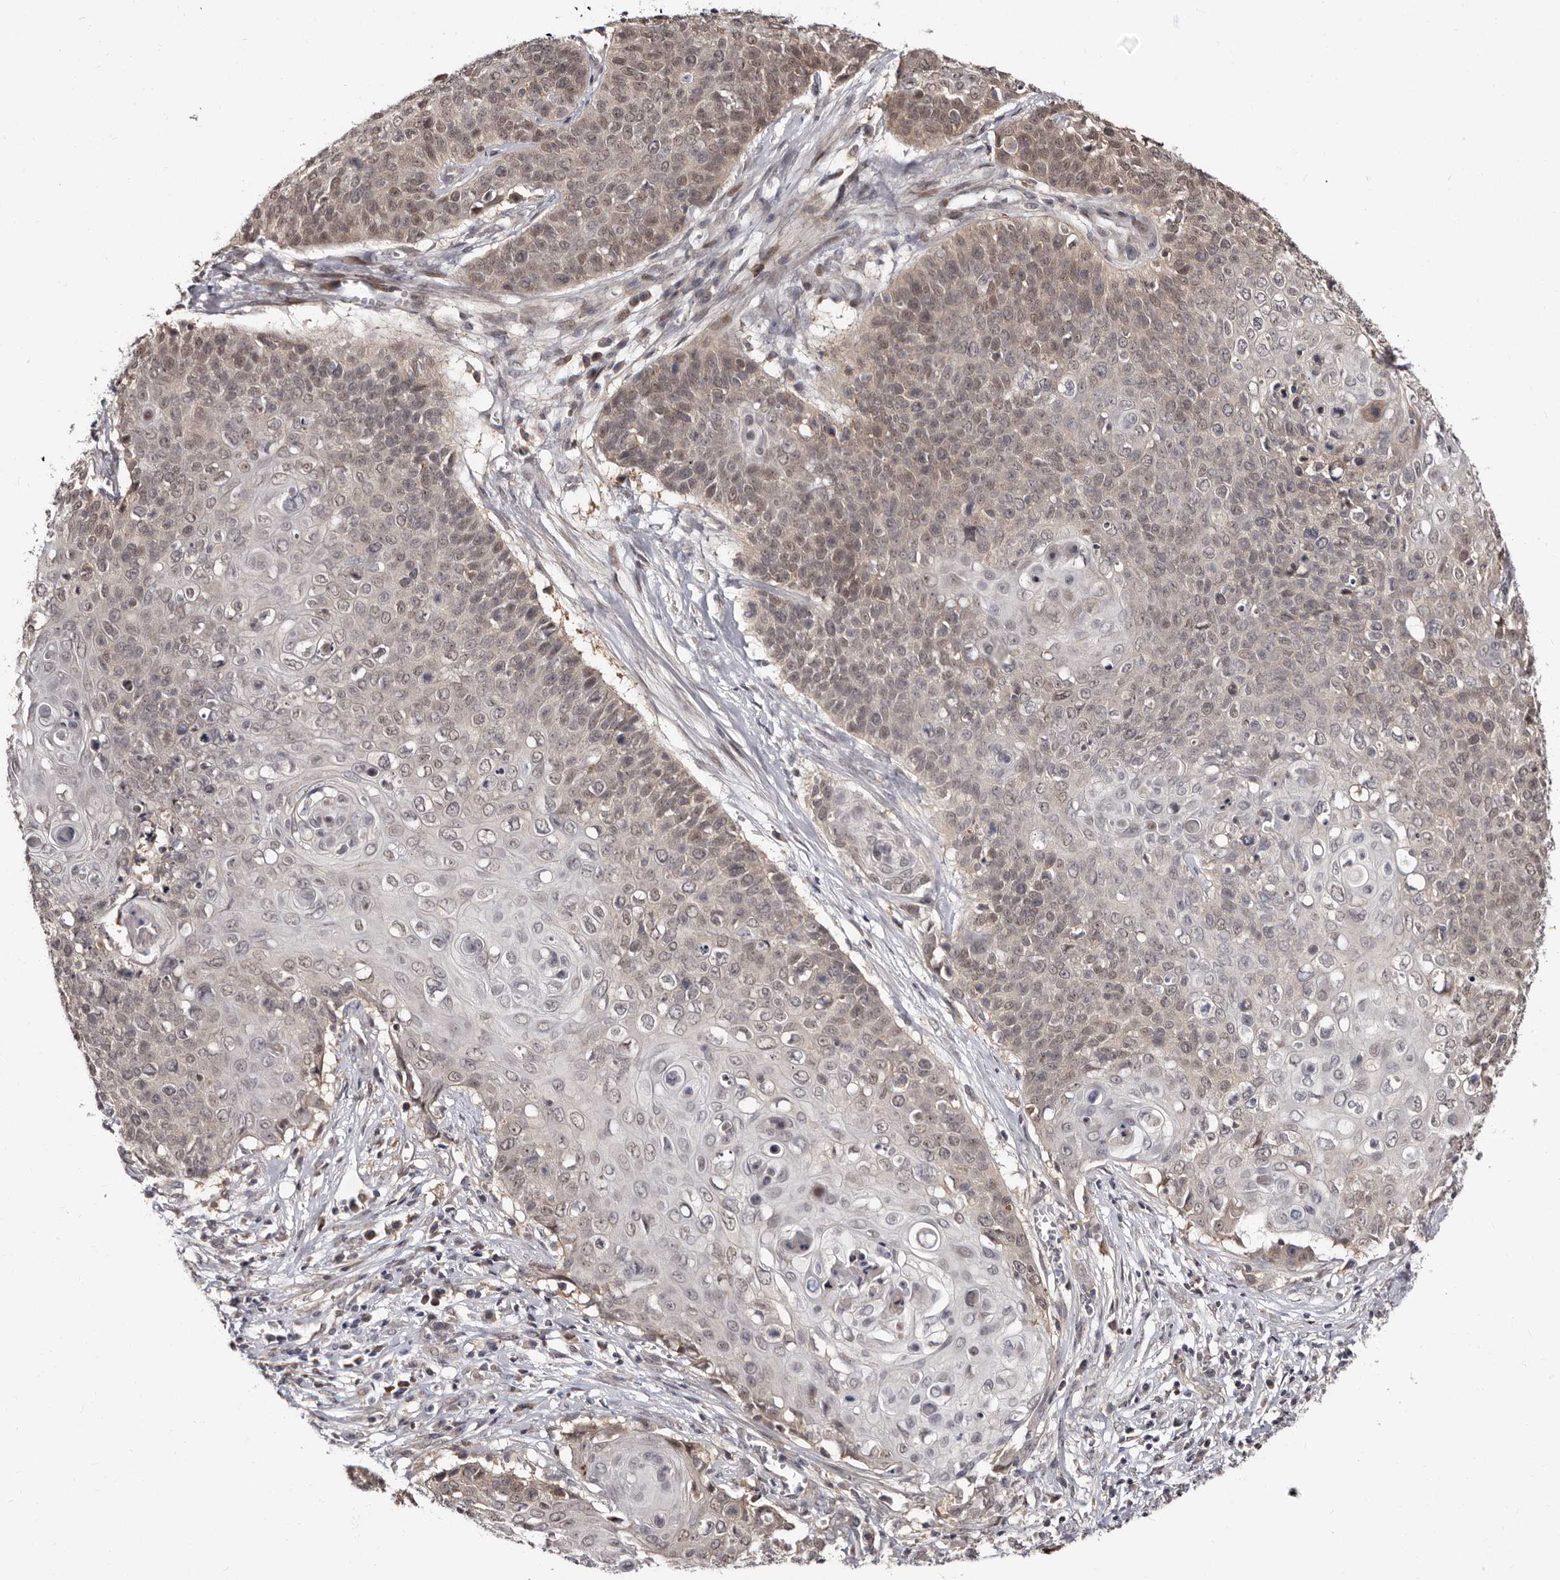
{"staining": {"intensity": "weak", "quantity": ">75%", "location": "cytoplasmic/membranous,nuclear"}, "tissue": "cervical cancer", "cell_type": "Tumor cells", "image_type": "cancer", "snomed": [{"axis": "morphology", "description": "Squamous cell carcinoma, NOS"}, {"axis": "topography", "description": "Cervix"}], "caption": "Squamous cell carcinoma (cervical) was stained to show a protein in brown. There is low levels of weak cytoplasmic/membranous and nuclear expression in approximately >75% of tumor cells.", "gene": "PHF20L1", "patient": {"sex": "female", "age": 39}}